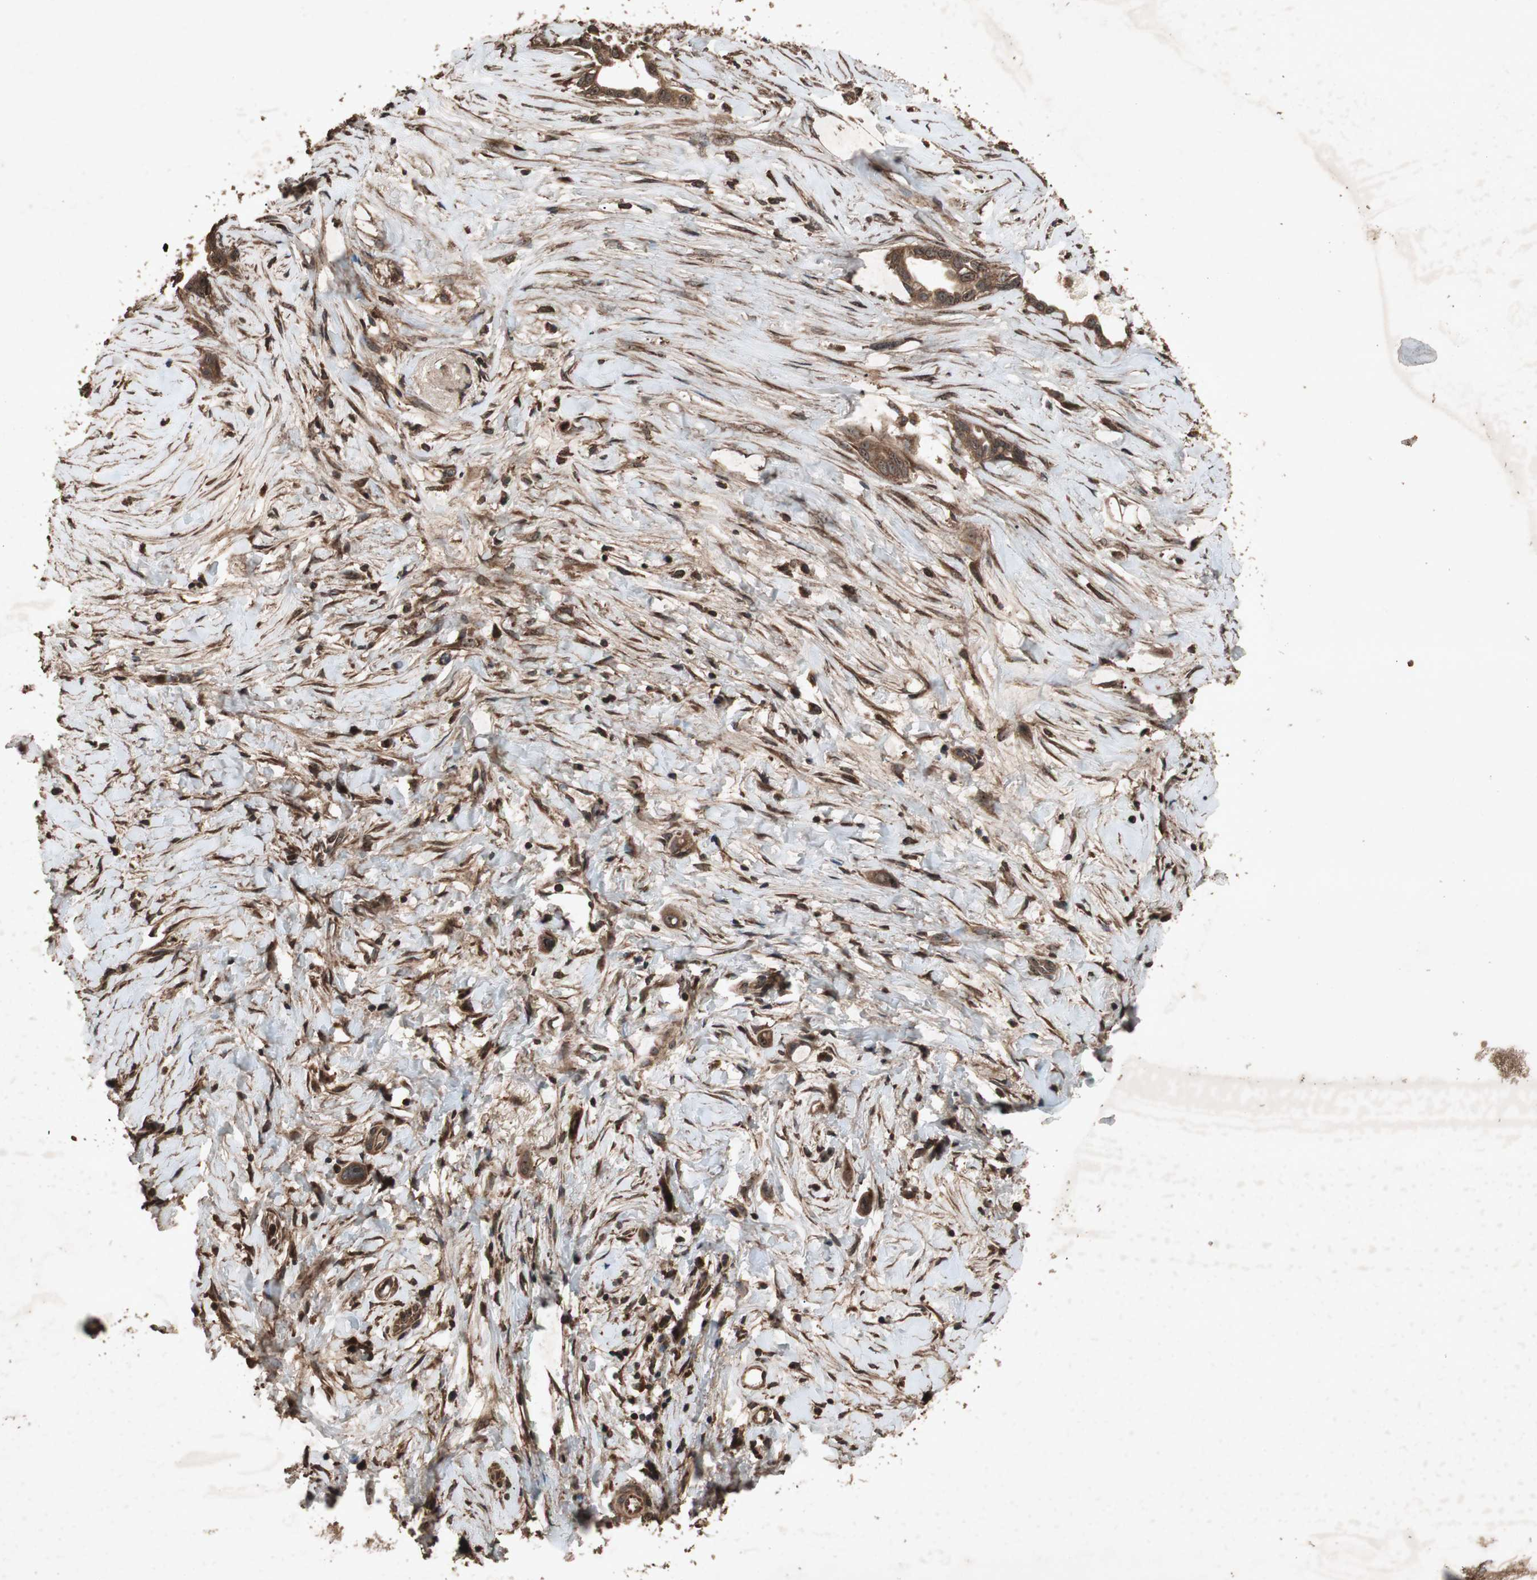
{"staining": {"intensity": "strong", "quantity": ">75%", "location": "cytoplasmic/membranous"}, "tissue": "liver cancer", "cell_type": "Tumor cells", "image_type": "cancer", "snomed": [{"axis": "morphology", "description": "Cholangiocarcinoma"}, {"axis": "topography", "description": "Liver"}], "caption": "Liver cancer (cholangiocarcinoma) stained with a protein marker shows strong staining in tumor cells.", "gene": "LAMTOR5", "patient": {"sex": "female", "age": 65}}